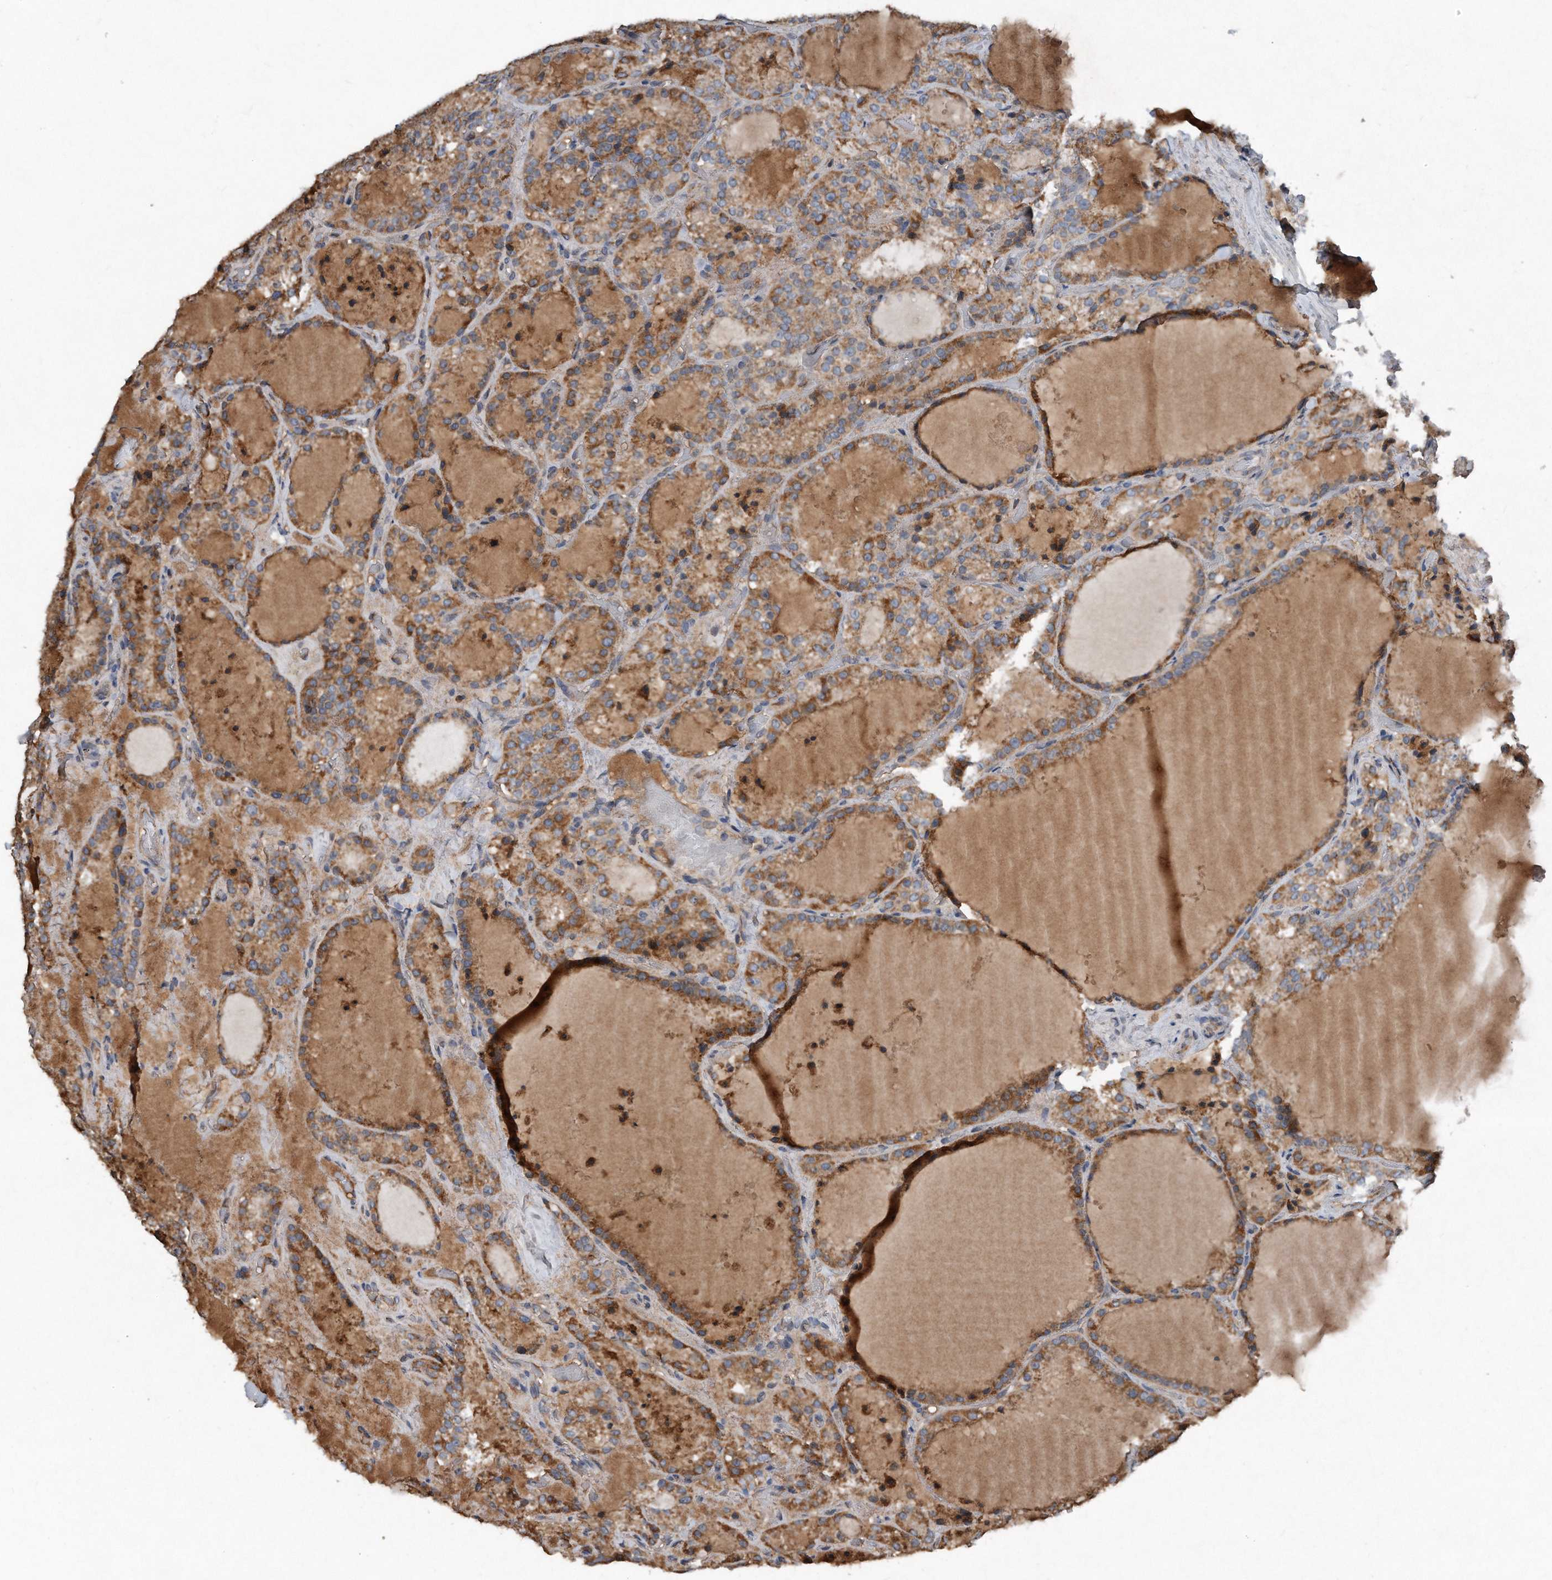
{"staining": {"intensity": "moderate", "quantity": ">75%", "location": "cytoplasmic/membranous"}, "tissue": "thyroid cancer", "cell_type": "Tumor cells", "image_type": "cancer", "snomed": [{"axis": "morphology", "description": "Papillary adenocarcinoma, NOS"}, {"axis": "topography", "description": "Thyroid gland"}], "caption": "Thyroid cancer (papillary adenocarcinoma) was stained to show a protein in brown. There is medium levels of moderate cytoplasmic/membranous expression in about >75% of tumor cells.", "gene": "SDHA", "patient": {"sex": "male", "age": 77}}